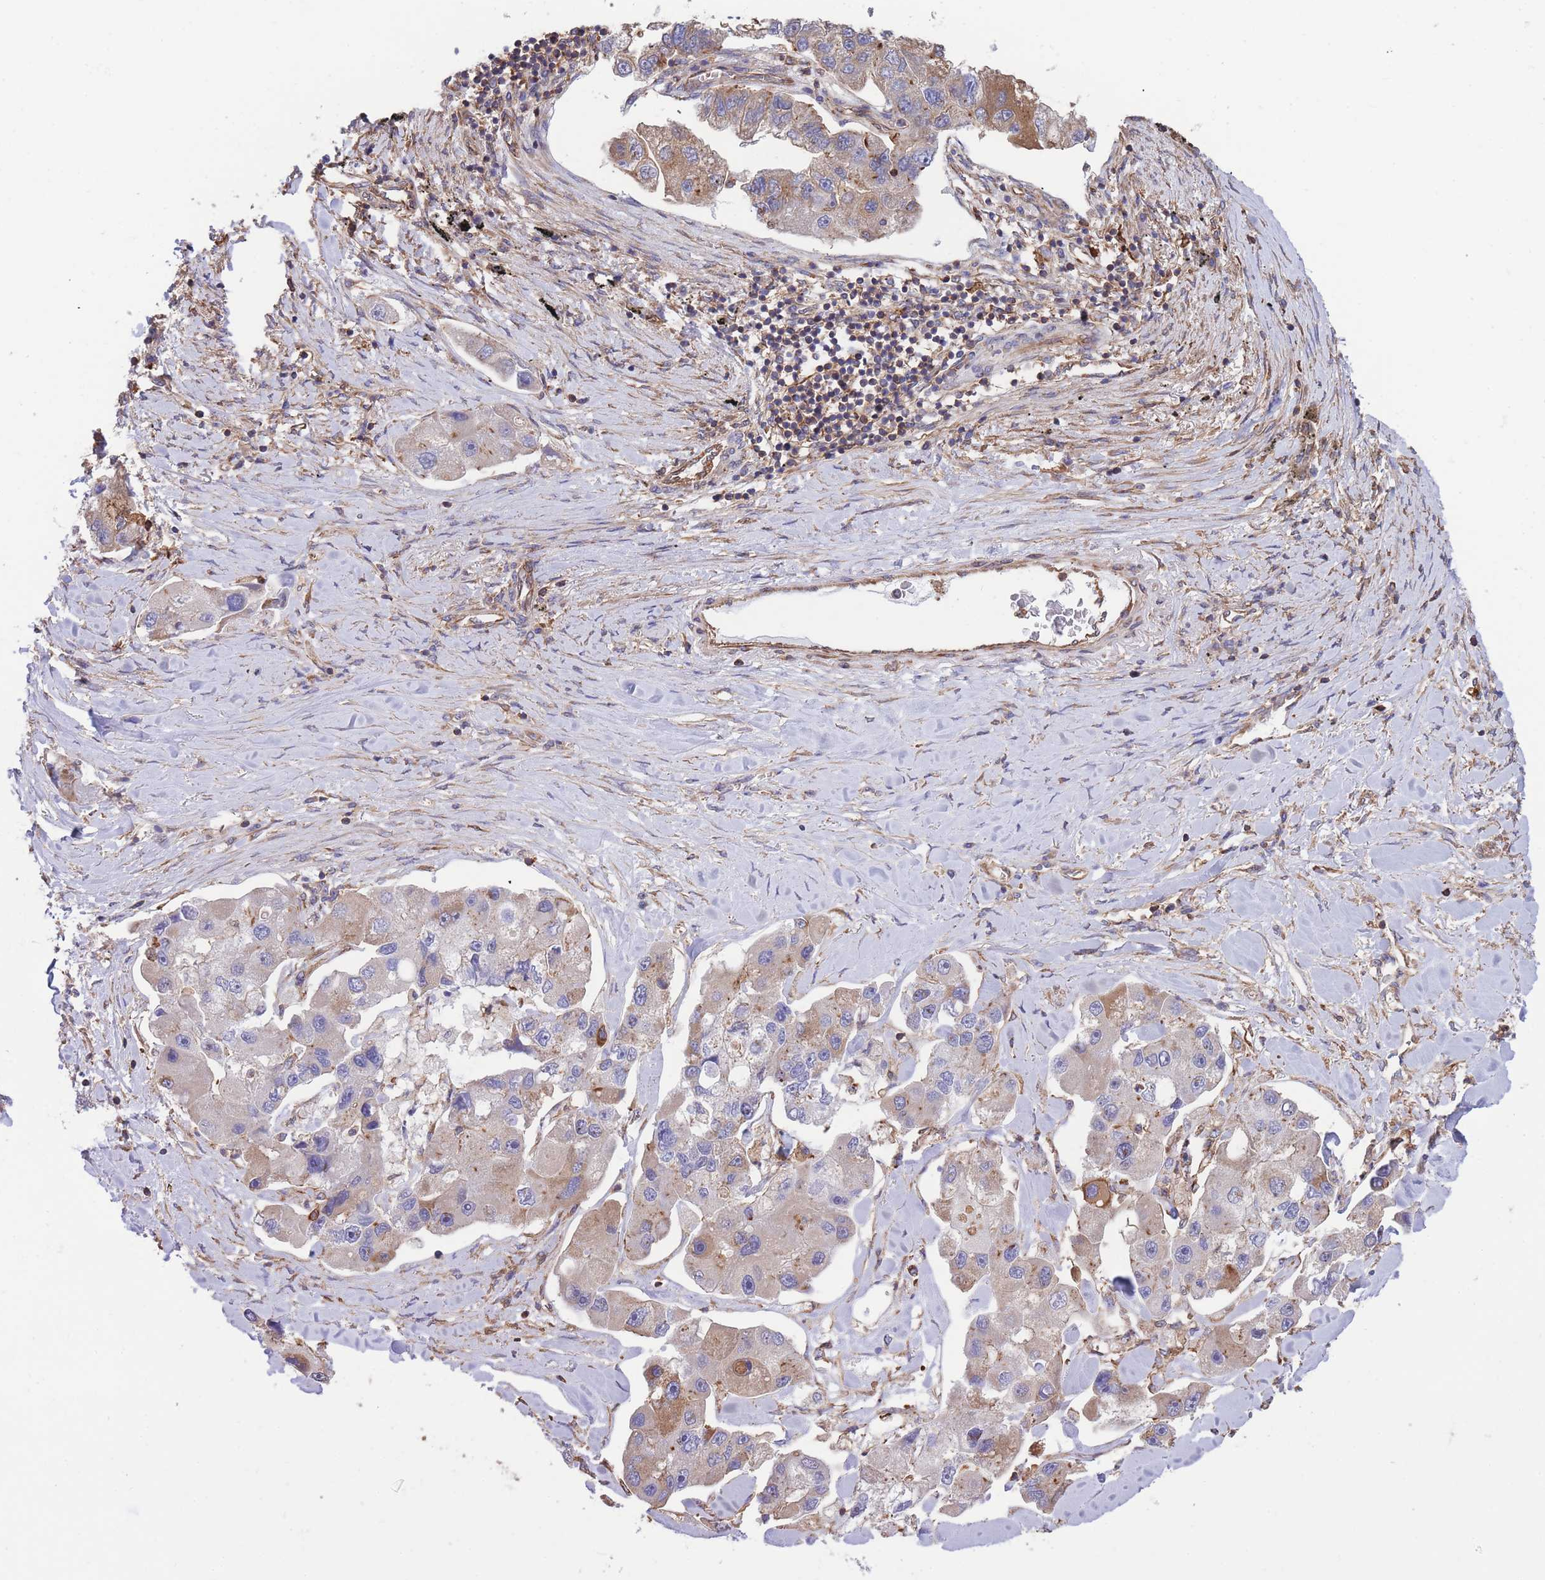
{"staining": {"intensity": "moderate", "quantity": "<25%", "location": "cytoplasmic/membranous"}, "tissue": "lung cancer", "cell_type": "Tumor cells", "image_type": "cancer", "snomed": [{"axis": "morphology", "description": "Adenocarcinoma, NOS"}, {"axis": "topography", "description": "Lung"}], "caption": "Immunohistochemical staining of lung adenocarcinoma demonstrates low levels of moderate cytoplasmic/membranous positivity in approximately <25% of tumor cells.", "gene": "LRRN4CL", "patient": {"sex": "female", "age": 54}}